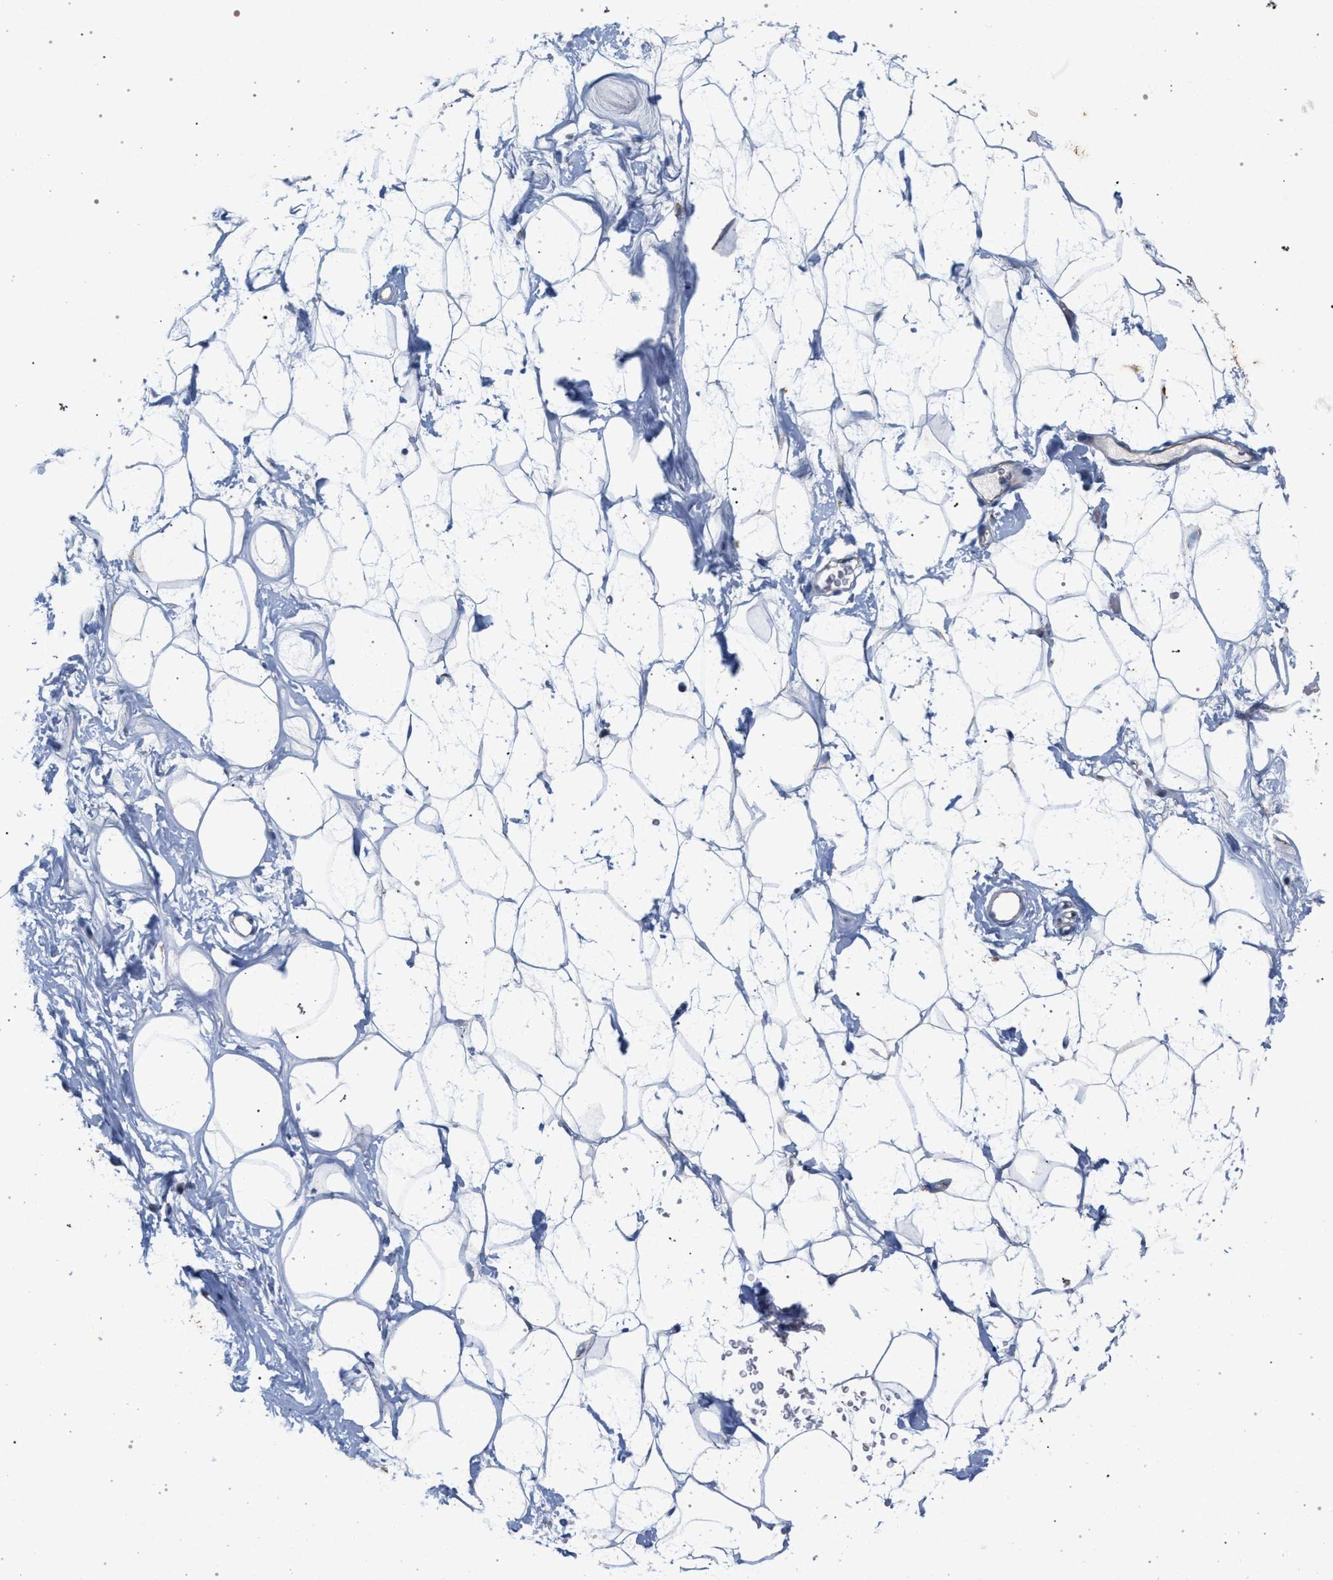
{"staining": {"intensity": "negative", "quantity": "none", "location": "none"}, "tissue": "adipose tissue", "cell_type": "Adipocytes", "image_type": "normal", "snomed": [{"axis": "morphology", "description": "Normal tissue, NOS"}, {"axis": "morphology", "description": "Fibrosis, NOS"}, {"axis": "topography", "description": "Breast"}, {"axis": "topography", "description": "Adipose tissue"}], "caption": "IHC of benign human adipose tissue reveals no expression in adipocytes. (DAB immunohistochemistry with hematoxylin counter stain).", "gene": "MAMDC2", "patient": {"sex": "female", "age": 39}}